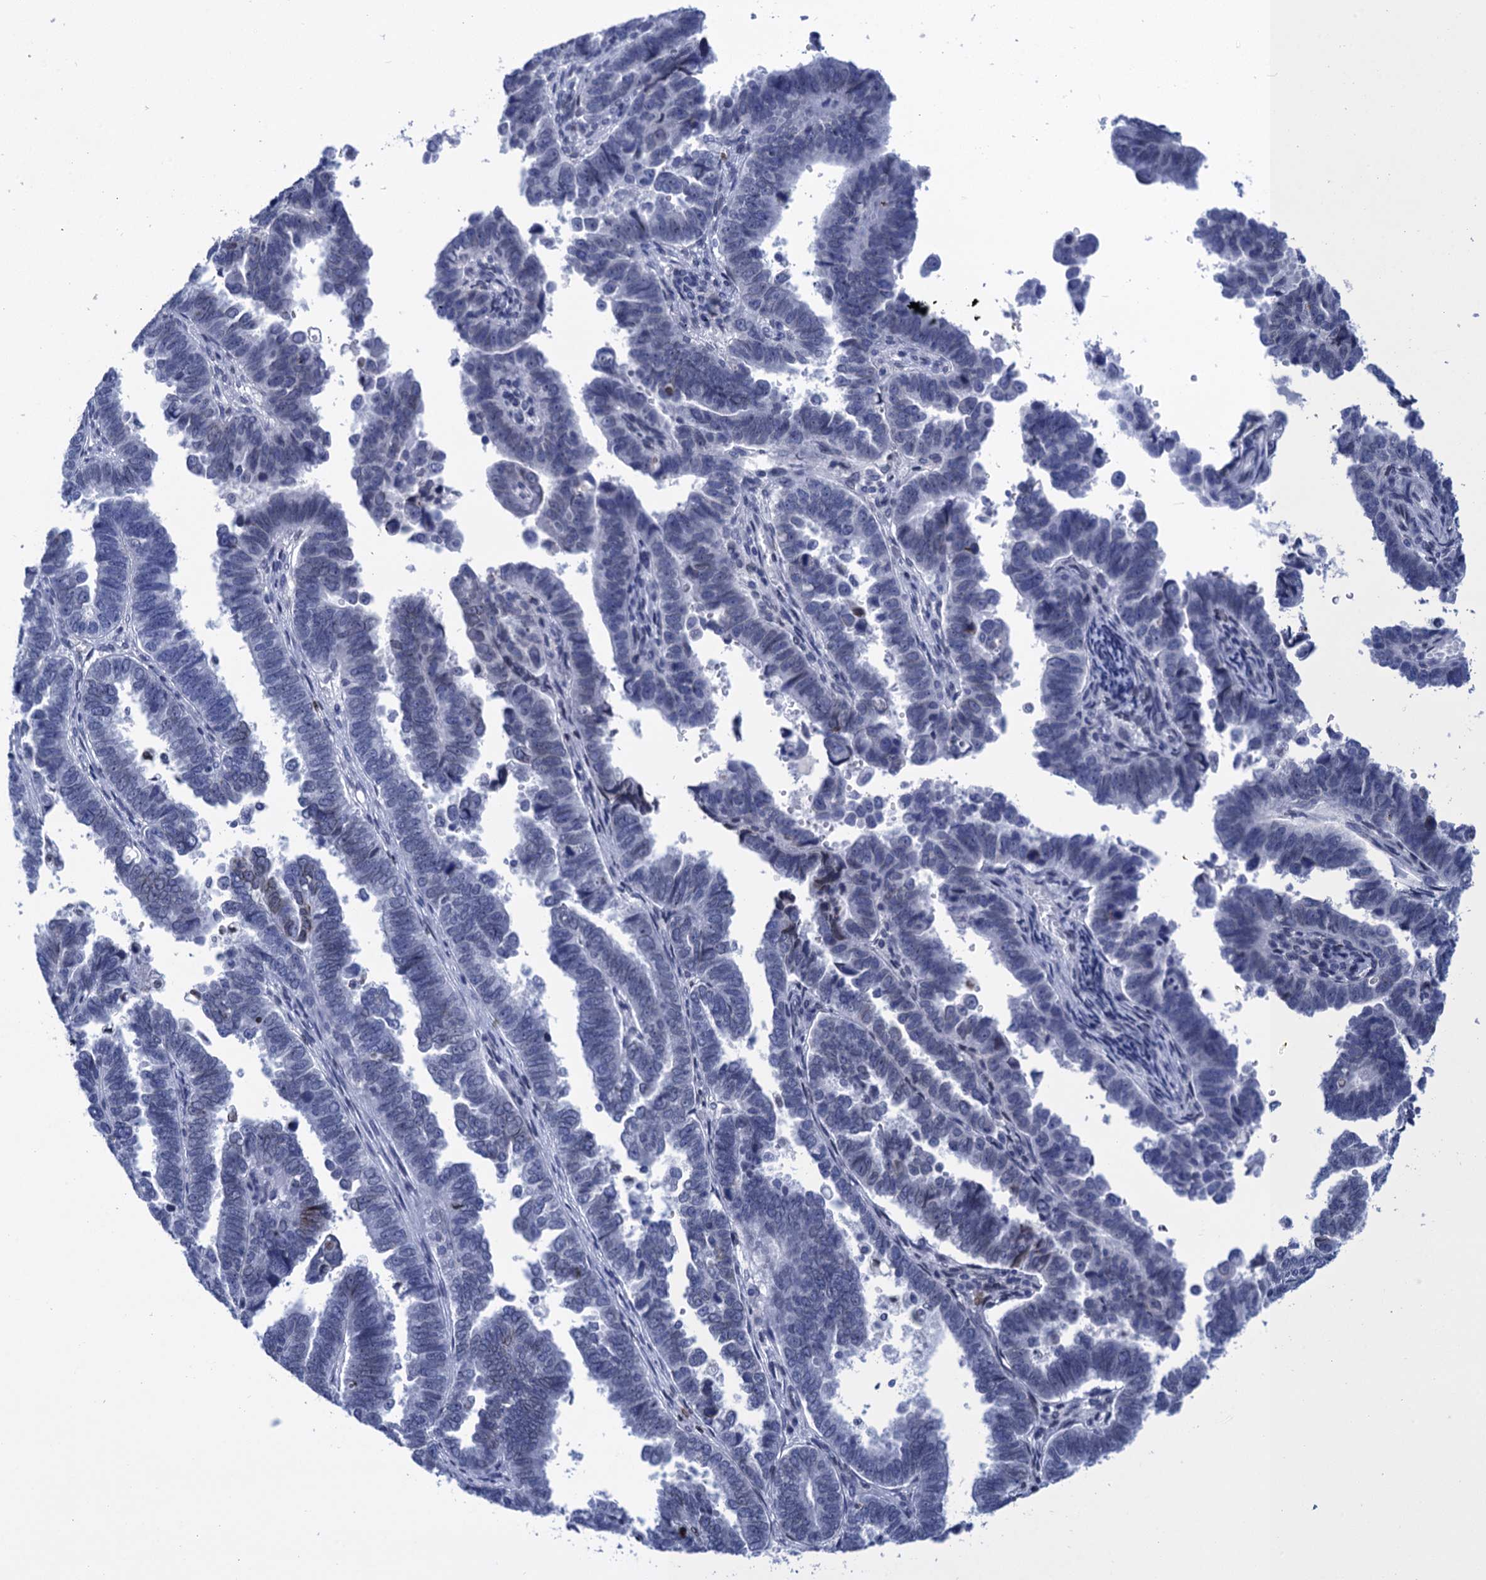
{"staining": {"intensity": "negative", "quantity": "none", "location": "none"}, "tissue": "endometrial cancer", "cell_type": "Tumor cells", "image_type": "cancer", "snomed": [{"axis": "morphology", "description": "Adenocarcinoma, NOS"}, {"axis": "topography", "description": "Endometrium"}], "caption": "Protein analysis of endometrial cancer (adenocarcinoma) reveals no significant expression in tumor cells.", "gene": "METTL25", "patient": {"sex": "female", "age": 75}}